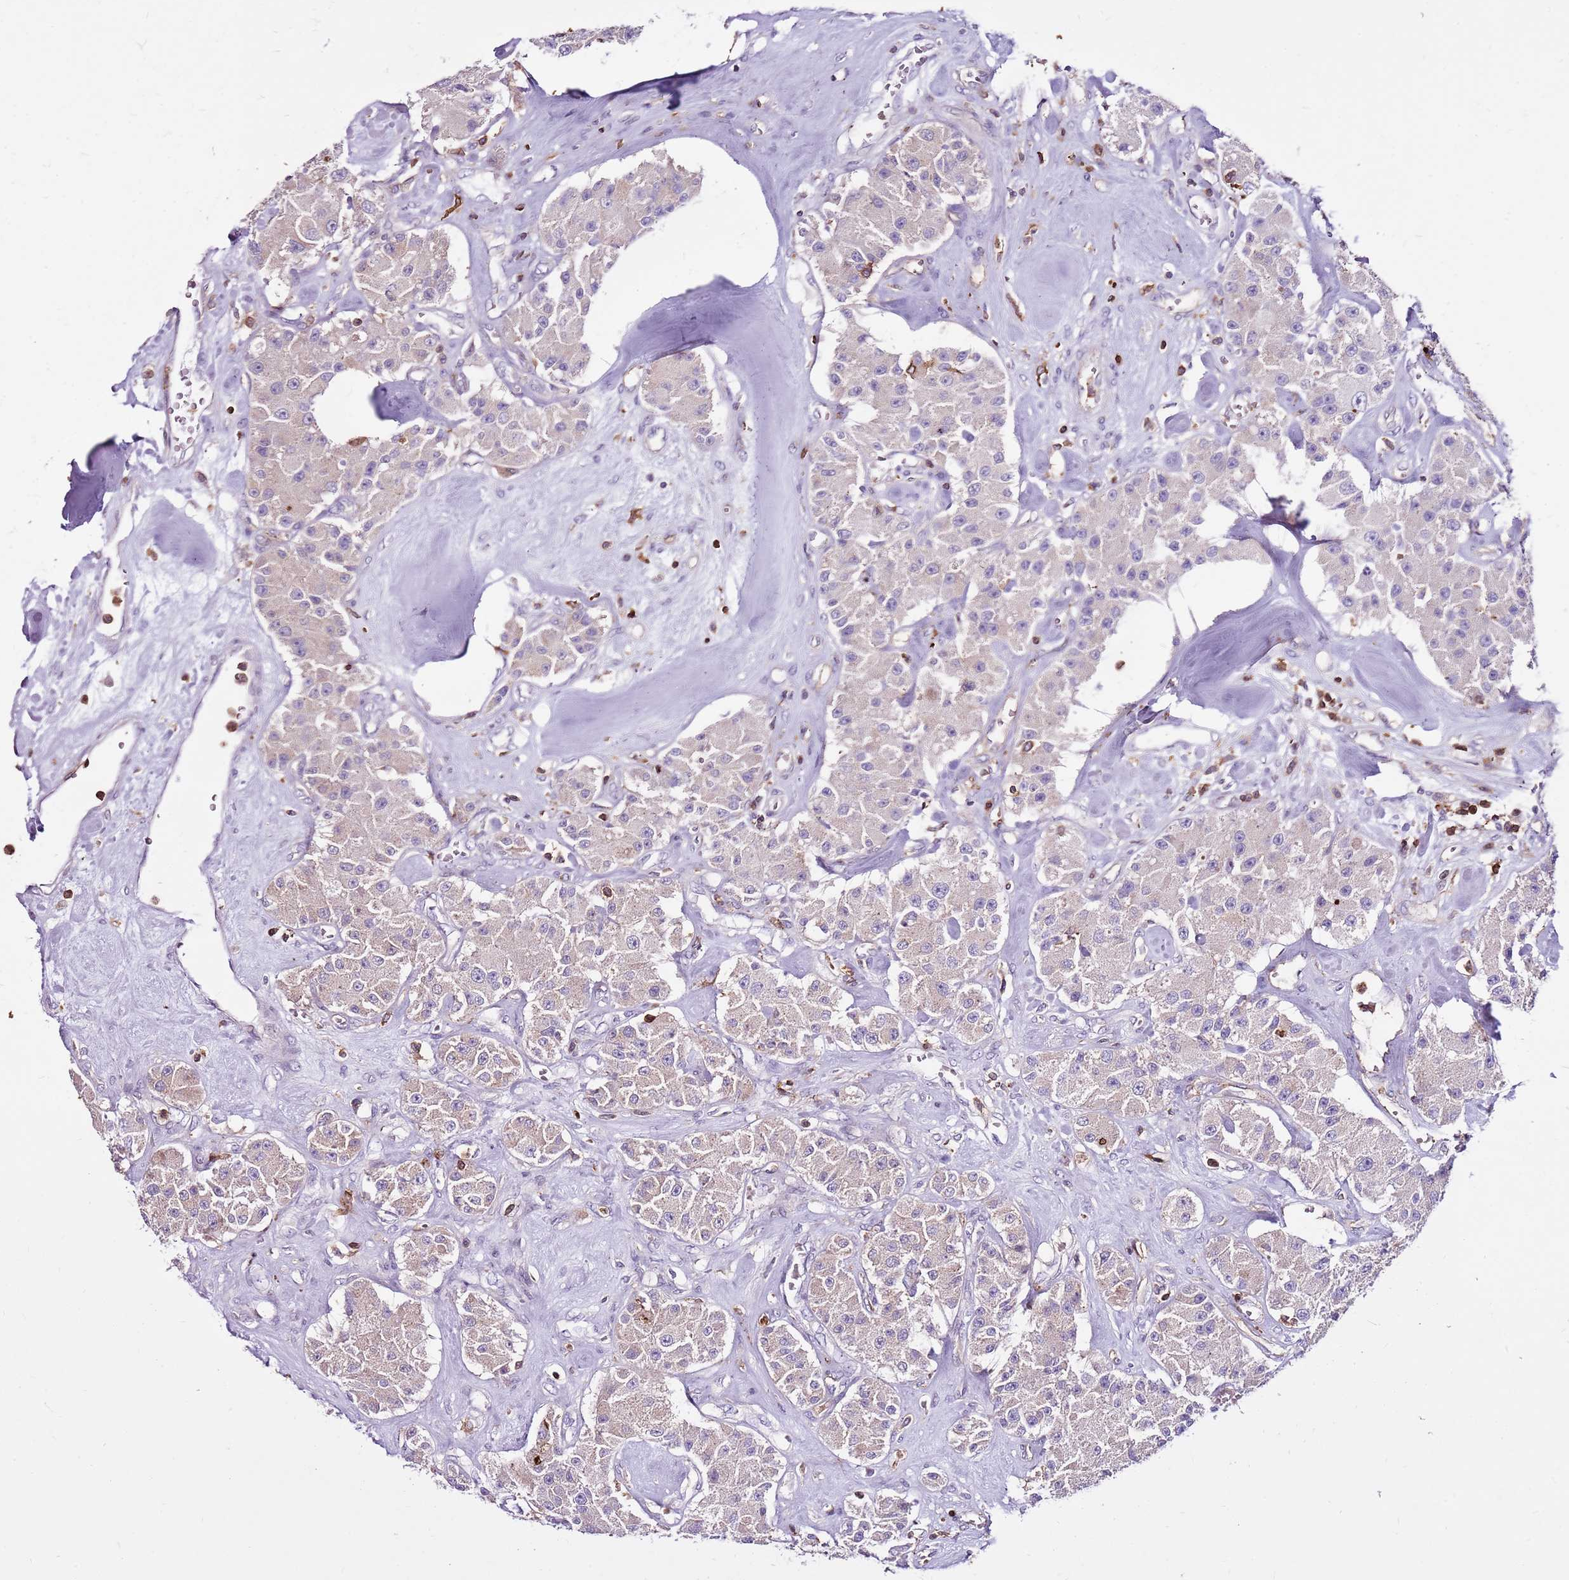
{"staining": {"intensity": "negative", "quantity": "none", "location": "none"}, "tissue": "carcinoid", "cell_type": "Tumor cells", "image_type": "cancer", "snomed": [{"axis": "morphology", "description": "Carcinoid, malignant, NOS"}, {"axis": "topography", "description": "Pancreas"}], "caption": "The immunohistochemistry image has no significant positivity in tumor cells of carcinoid (malignant) tissue.", "gene": "ZSWIM1", "patient": {"sex": "male", "age": 41}}